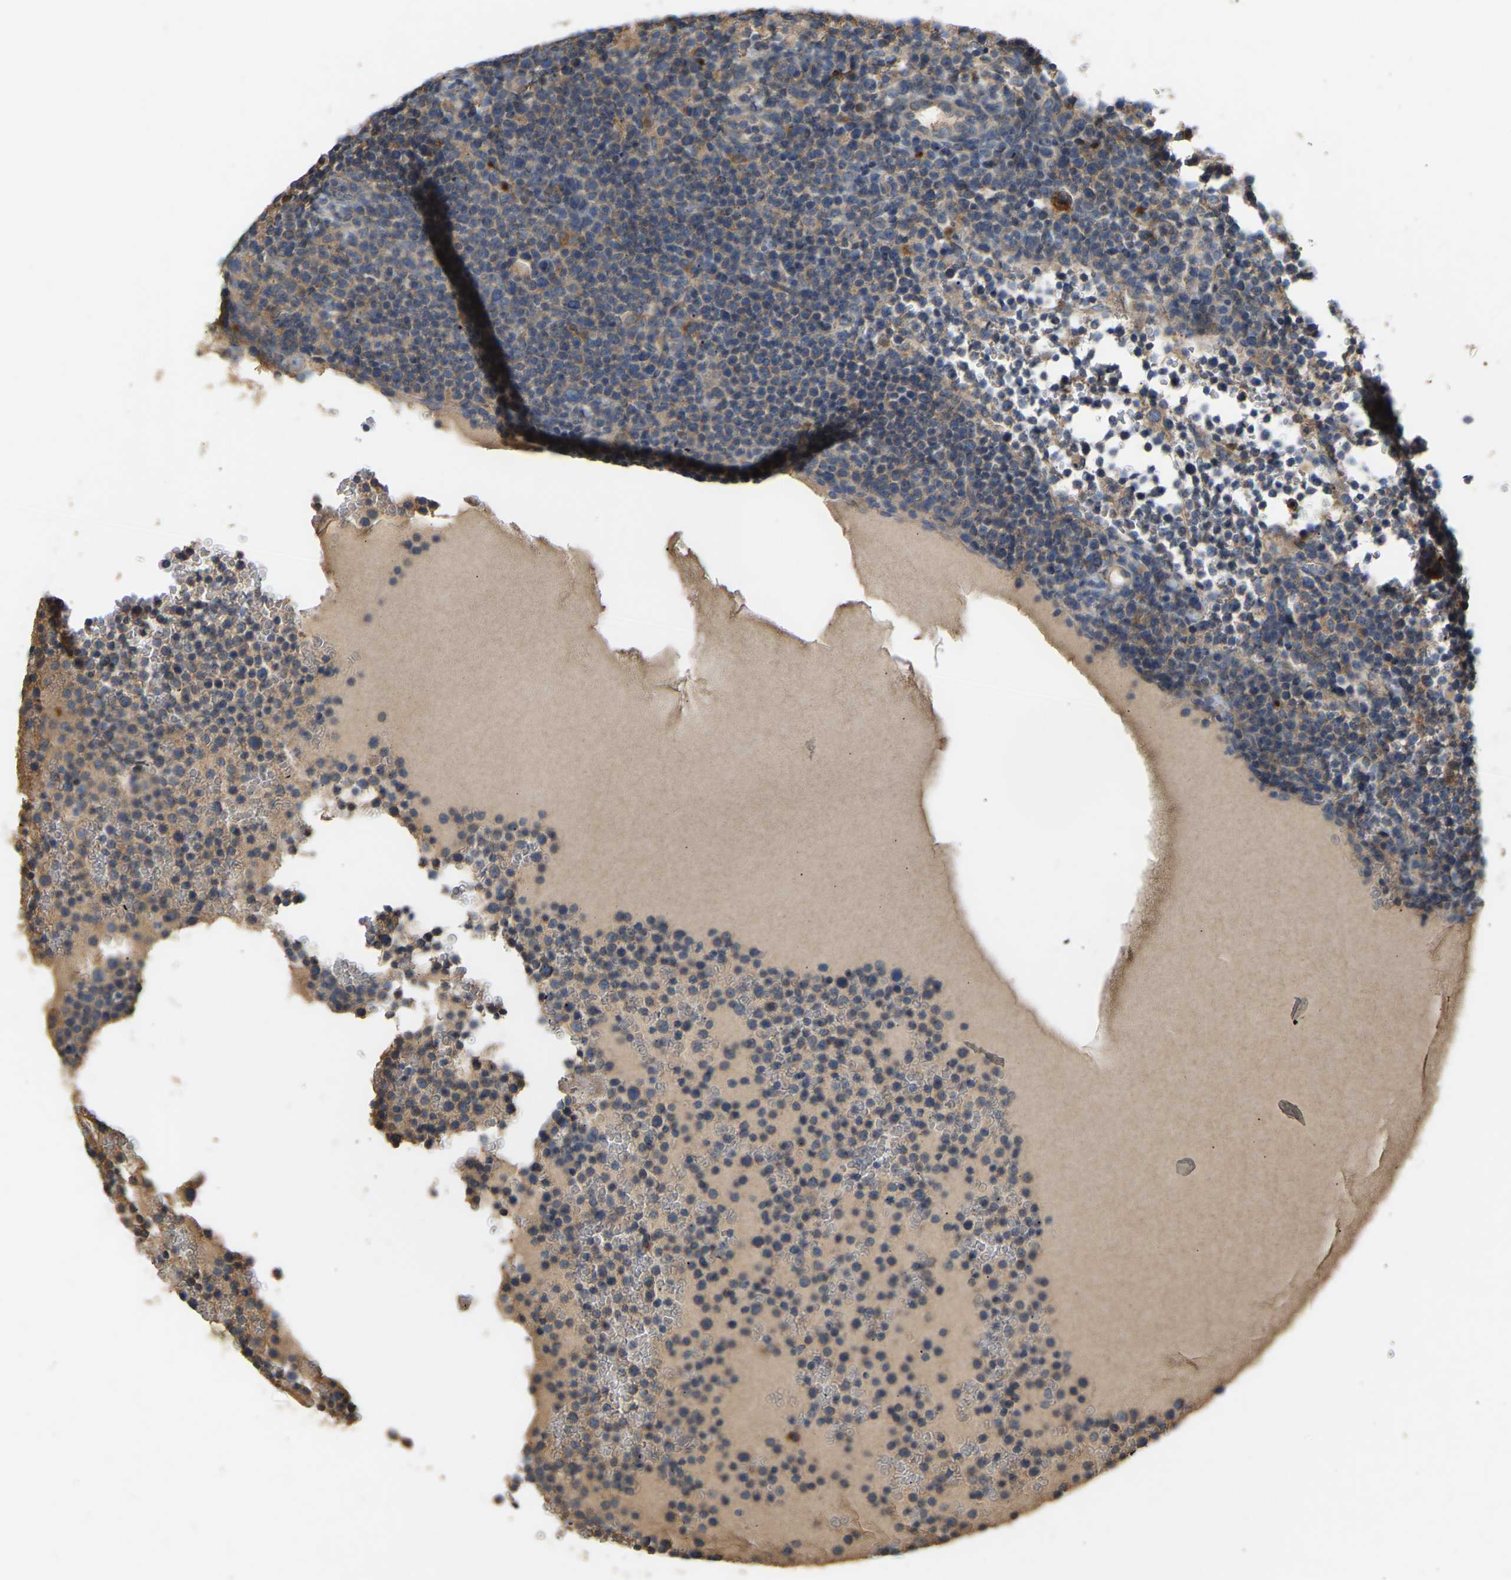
{"staining": {"intensity": "weak", "quantity": "25%-75%", "location": "cytoplasmic/membranous"}, "tissue": "lymphoma", "cell_type": "Tumor cells", "image_type": "cancer", "snomed": [{"axis": "morphology", "description": "Malignant lymphoma, non-Hodgkin's type, High grade"}, {"axis": "topography", "description": "Lymph node"}], "caption": "High-power microscopy captured an IHC image of lymphoma, revealing weak cytoplasmic/membranous staining in about 25%-75% of tumor cells.", "gene": "RGP1", "patient": {"sex": "male", "age": 61}}